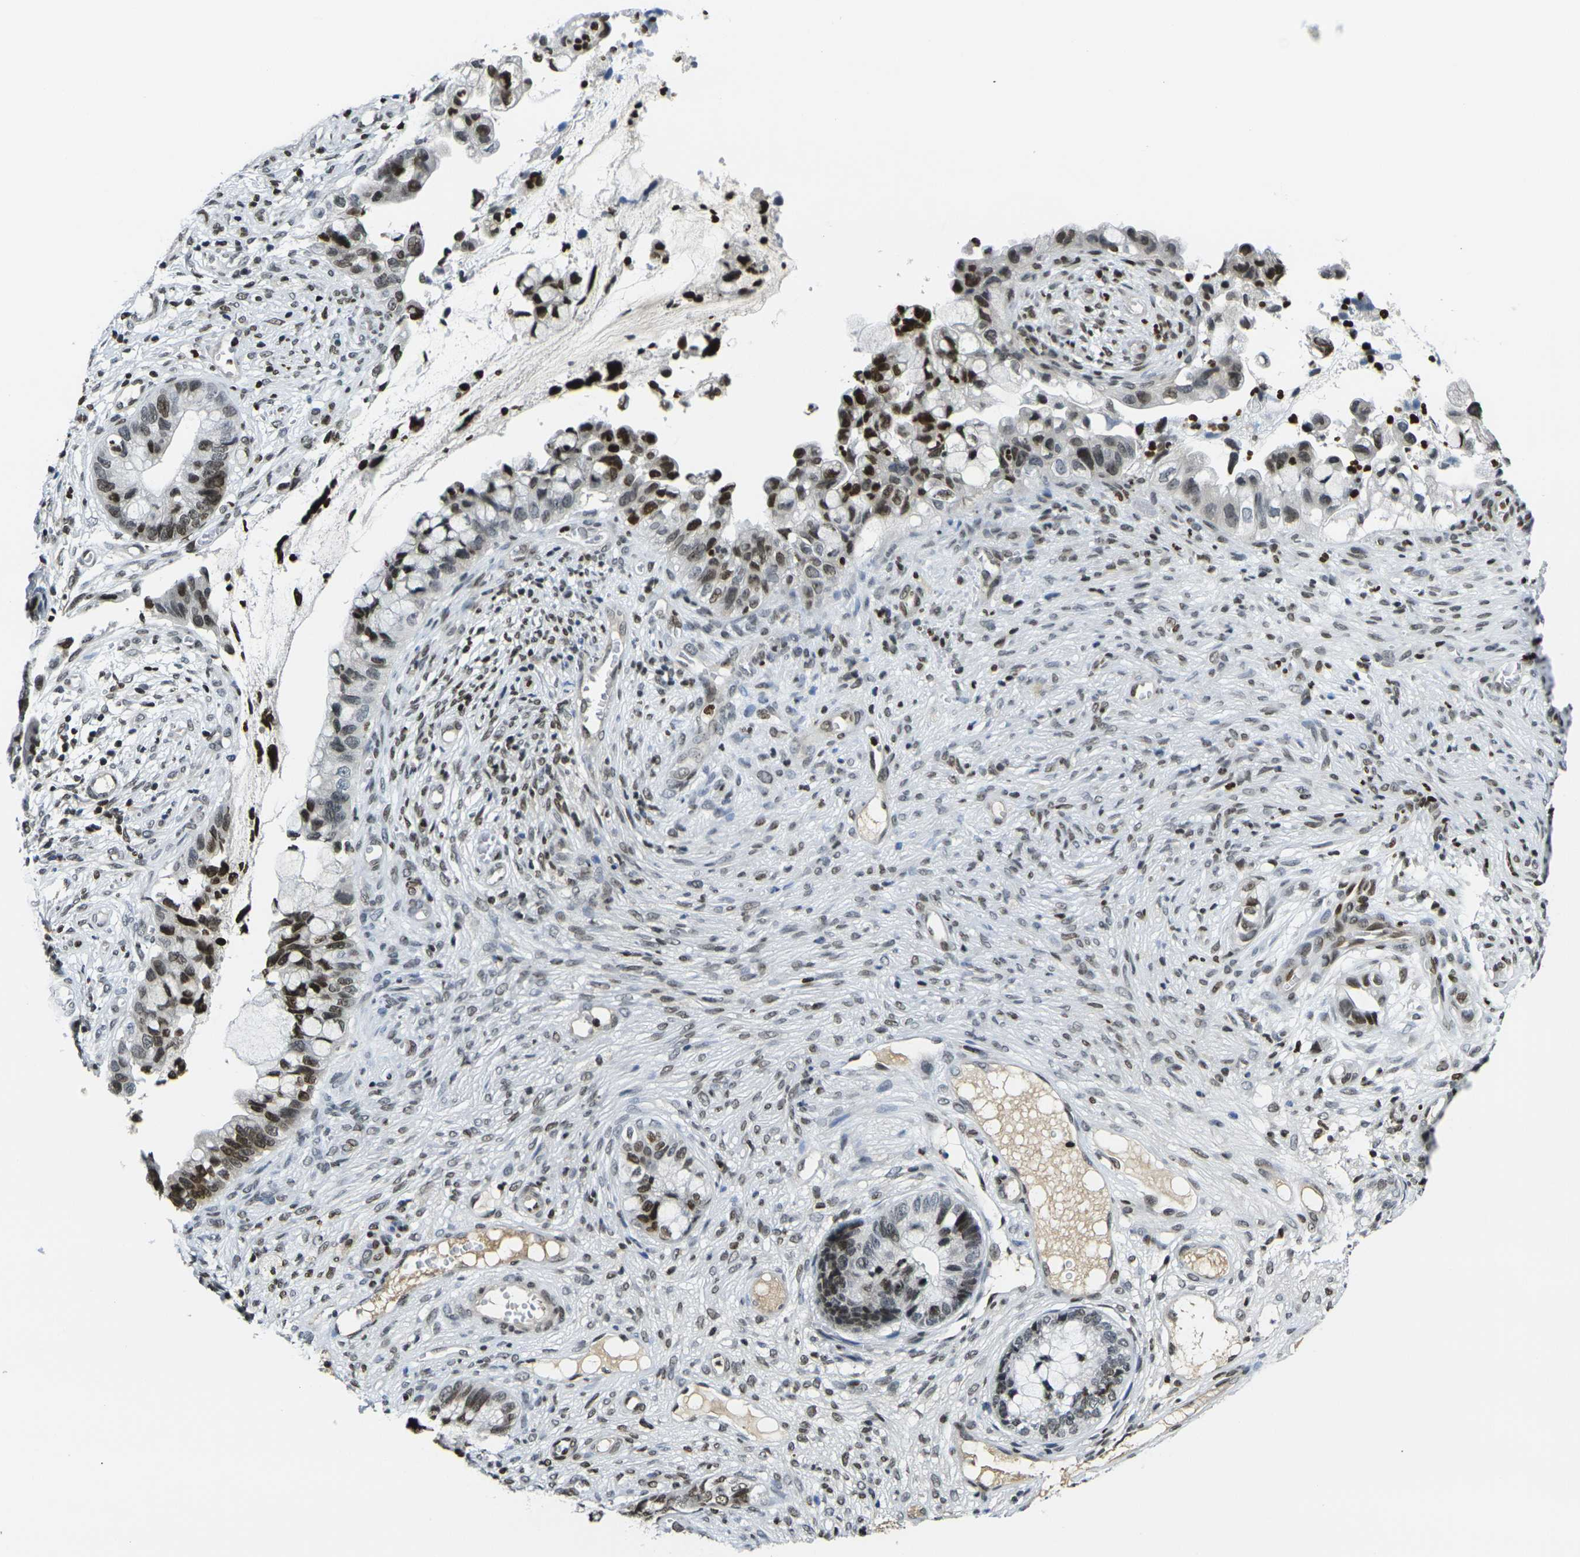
{"staining": {"intensity": "moderate", "quantity": ">75%", "location": "nuclear"}, "tissue": "cervical cancer", "cell_type": "Tumor cells", "image_type": "cancer", "snomed": [{"axis": "morphology", "description": "Adenocarcinoma, NOS"}, {"axis": "topography", "description": "Cervix"}], "caption": "Cervical adenocarcinoma stained for a protein shows moderate nuclear positivity in tumor cells. The staining was performed using DAB (3,3'-diaminobenzidine) to visualize the protein expression in brown, while the nuclei were stained in blue with hematoxylin (Magnification: 20x).", "gene": "H1-10", "patient": {"sex": "female", "age": 44}}